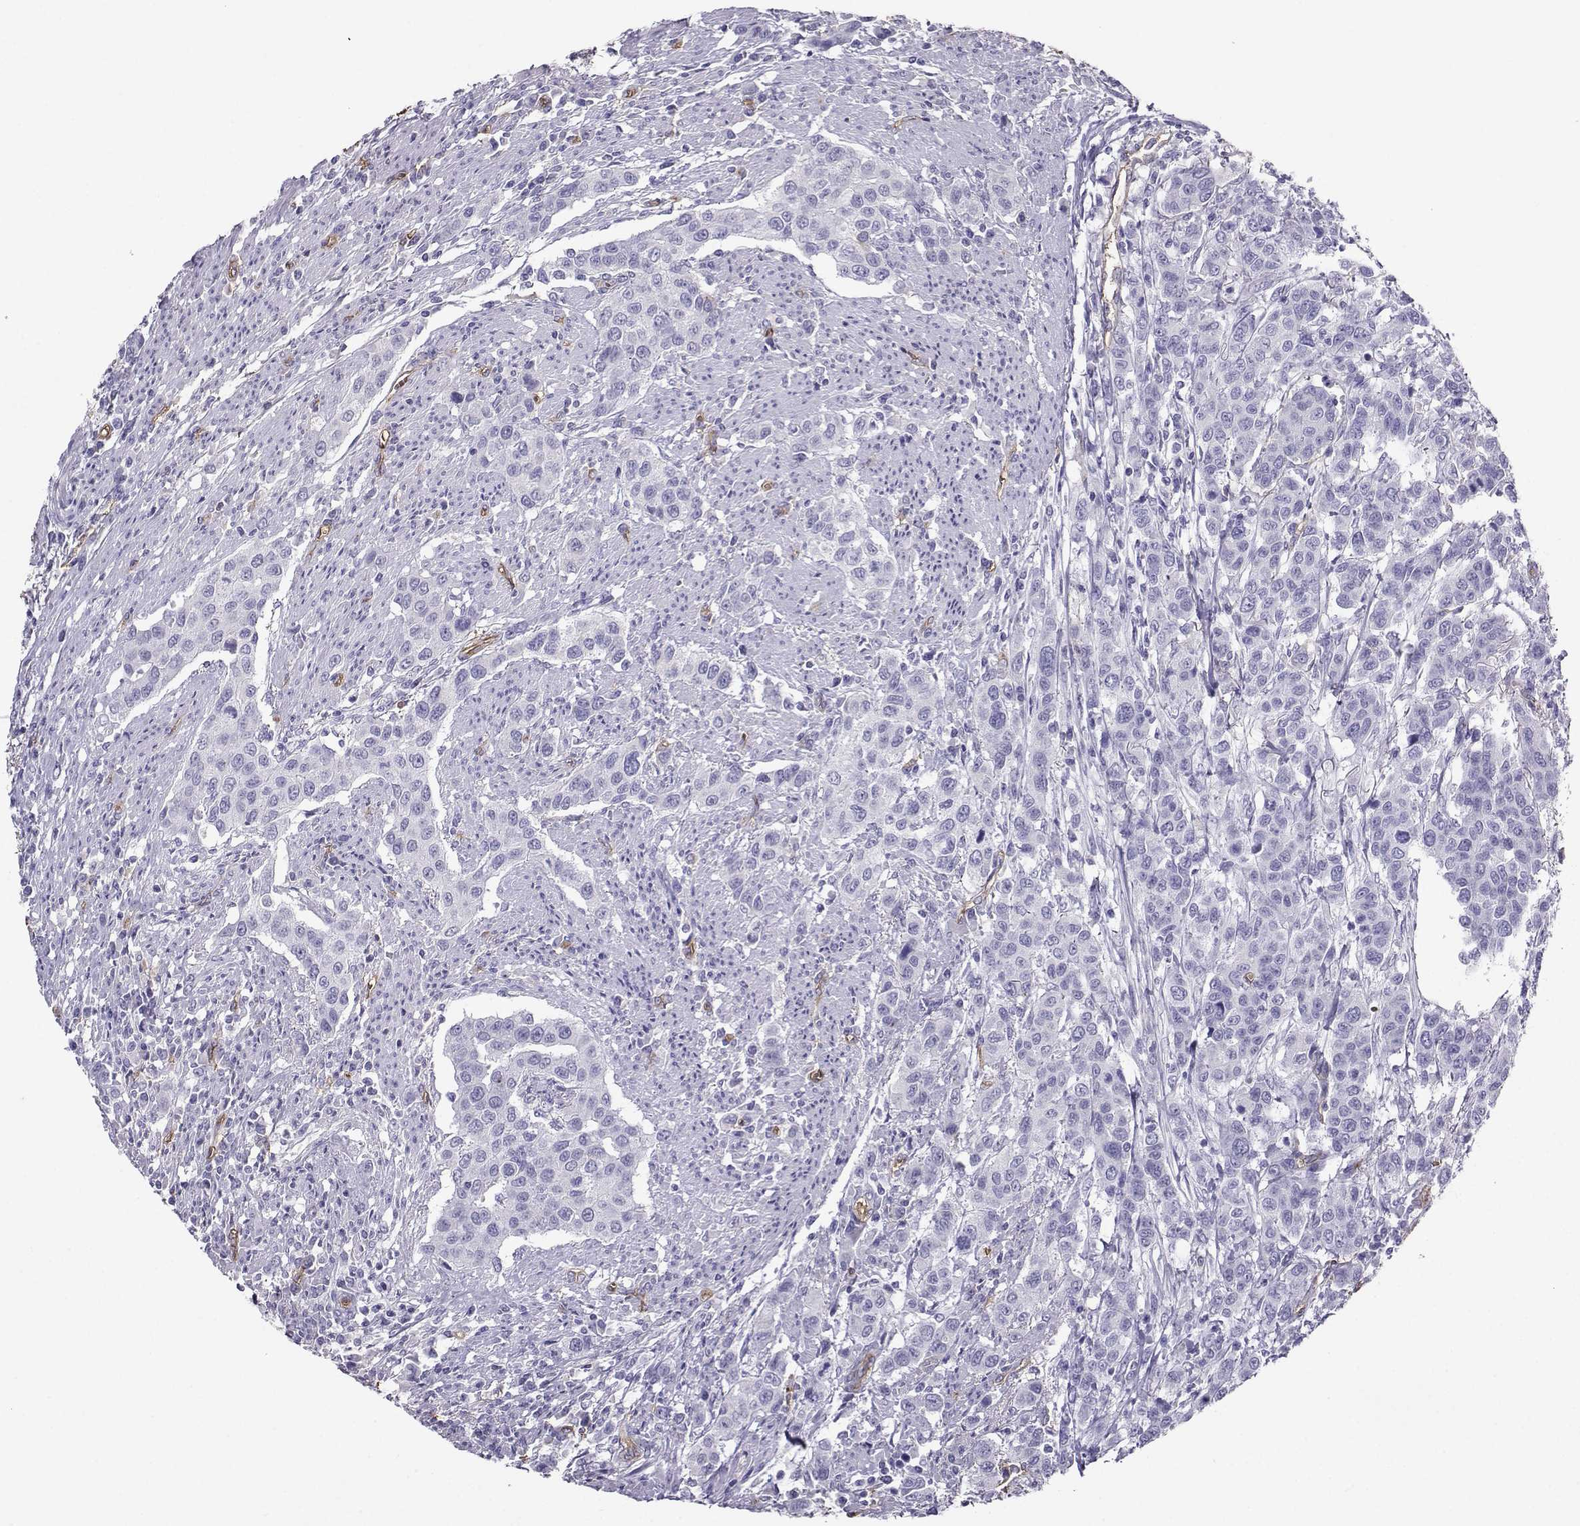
{"staining": {"intensity": "negative", "quantity": "none", "location": "none"}, "tissue": "urothelial cancer", "cell_type": "Tumor cells", "image_type": "cancer", "snomed": [{"axis": "morphology", "description": "Urothelial carcinoma, High grade"}, {"axis": "topography", "description": "Urinary bladder"}], "caption": "This is an immunohistochemistry (IHC) photomicrograph of human urothelial cancer. There is no positivity in tumor cells.", "gene": "CLUL1", "patient": {"sex": "female", "age": 58}}